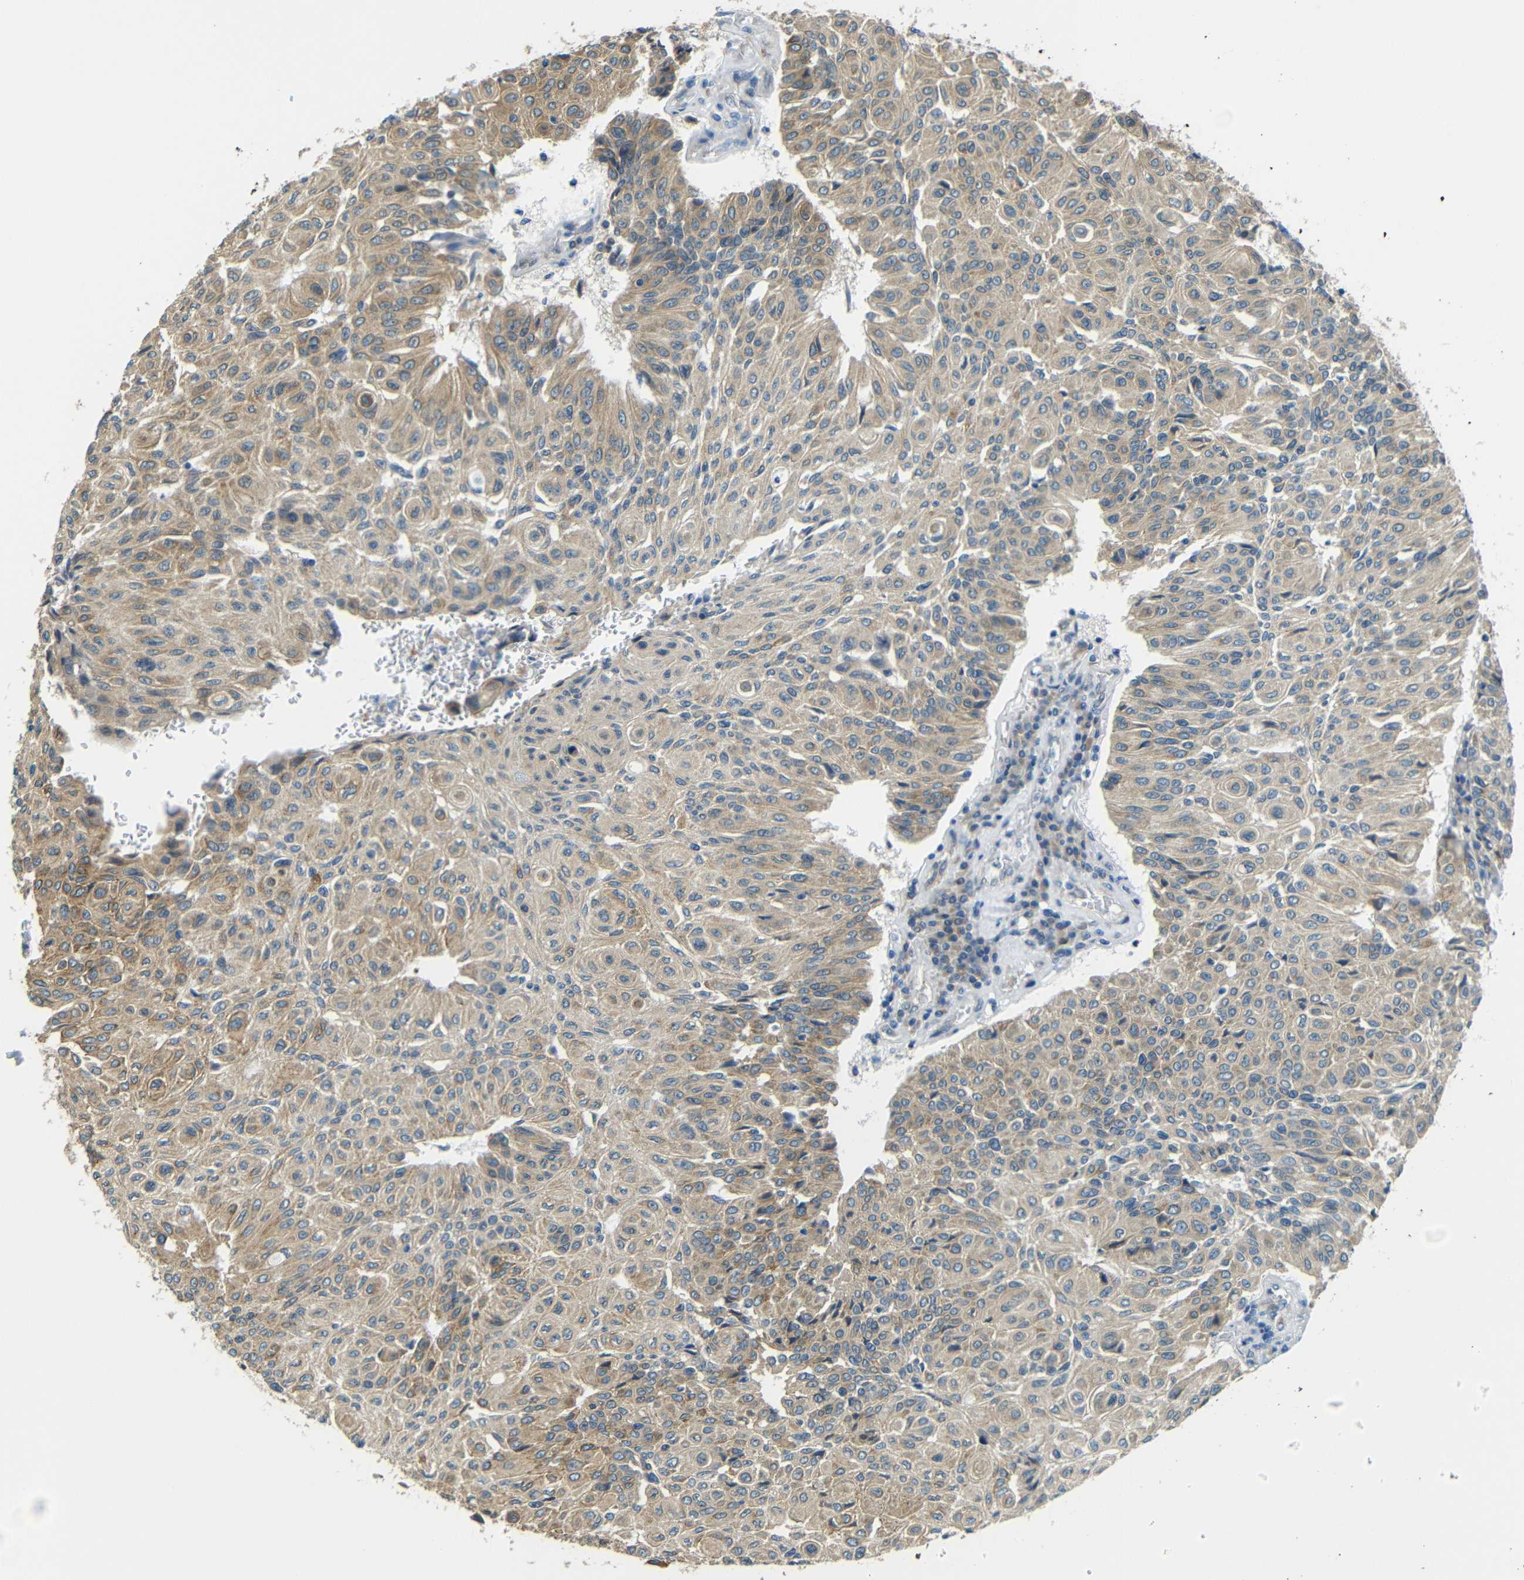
{"staining": {"intensity": "moderate", "quantity": "25%-75%", "location": "cytoplasmic/membranous"}, "tissue": "urothelial cancer", "cell_type": "Tumor cells", "image_type": "cancer", "snomed": [{"axis": "morphology", "description": "Urothelial carcinoma, High grade"}, {"axis": "topography", "description": "Urinary bladder"}], "caption": "Human high-grade urothelial carcinoma stained with a protein marker demonstrates moderate staining in tumor cells.", "gene": "VAPB", "patient": {"sex": "male", "age": 66}}